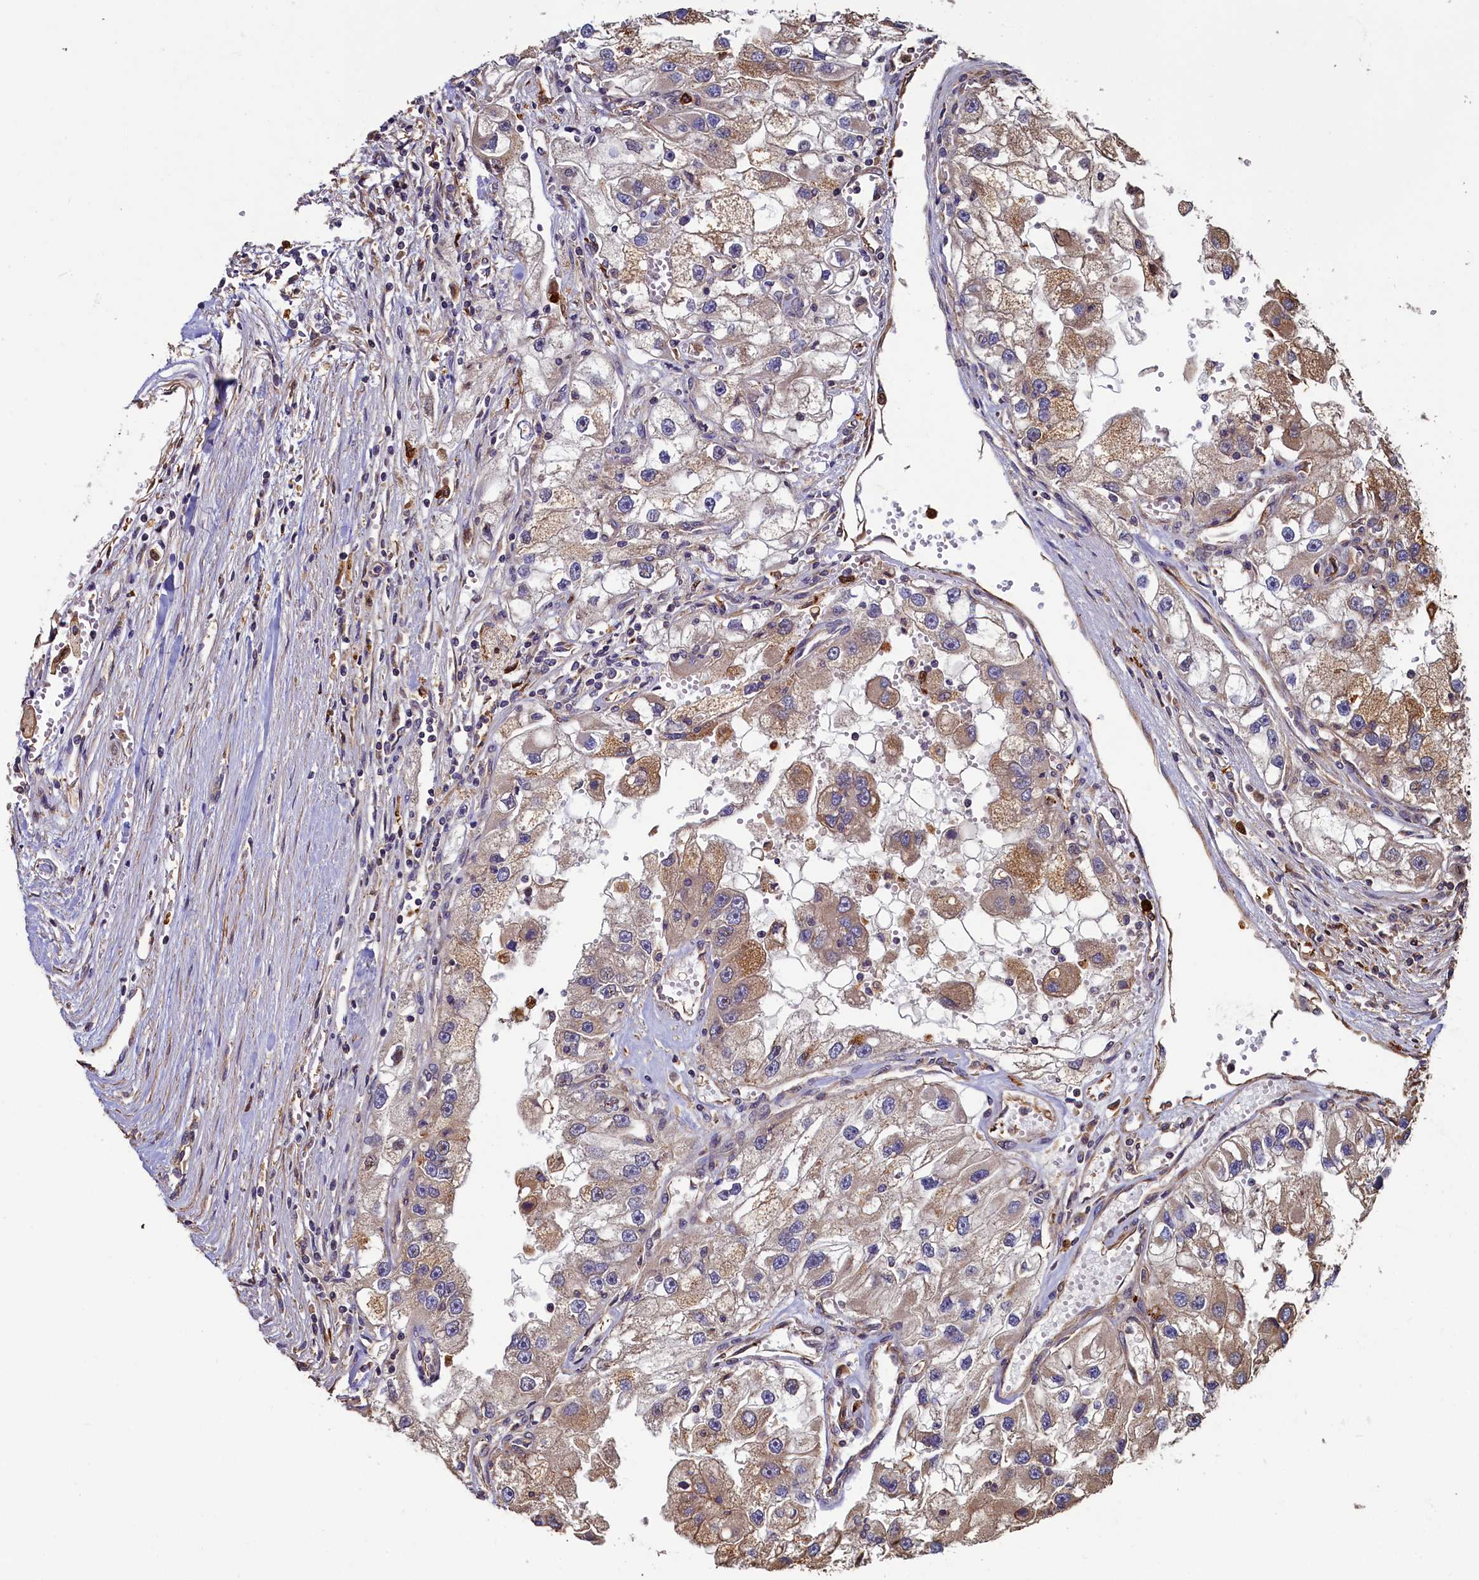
{"staining": {"intensity": "moderate", "quantity": "25%-75%", "location": "cytoplasmic/membranous"}, "tissue": "renal cancer", "cell_type": "Tumor cells", "image_type": "cancer", "snomed": [{"axis": "morphology", "description": "Adenocarcinoma, NOS"}, {"axis": "topography", "description": "Kidney"}], "caption": "Approximately 25%-75% of tumor cells in human renal cancer reveal moderate cytoplasmic/membranous protein positivity as visualized by brown immunohistochemical staining.", "gene": "CCDC102B", "patient": {"sex": "male", "age": 63}}